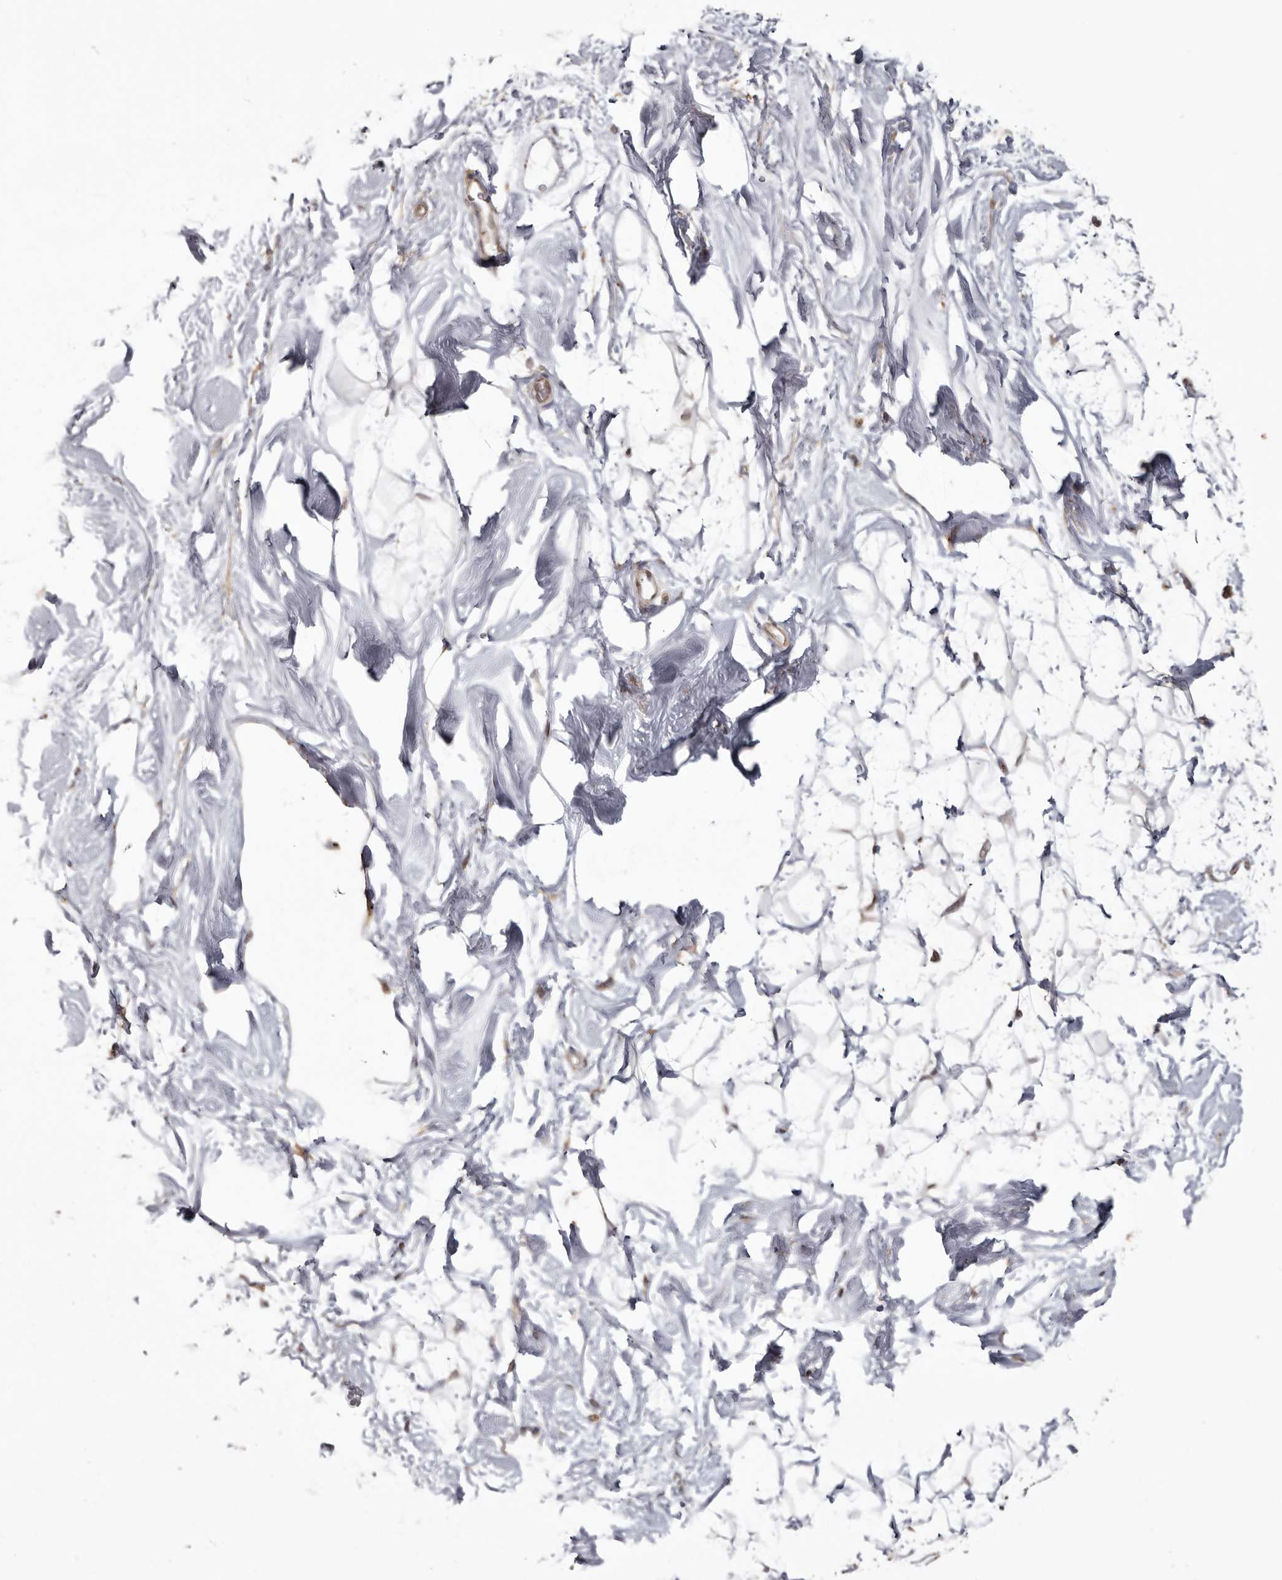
{"staining": {"intensity": "negative", "quantity": "none", "location": "none"}, "tissue": "breast", "cell_type": "Adipocytes", "image_type": "normal", "snomed": [{"axis": "morphology", "description": "Normal tissue, NOS"}, {"axis": "topography", "description": "Breast"}], "caption": "IHC micrograph of unremarkable breast stained for a protein (brown), which displays no positivity in adipocytes.", "gene": "NUP43", "patient": {"sex": "female", "age": 26}}